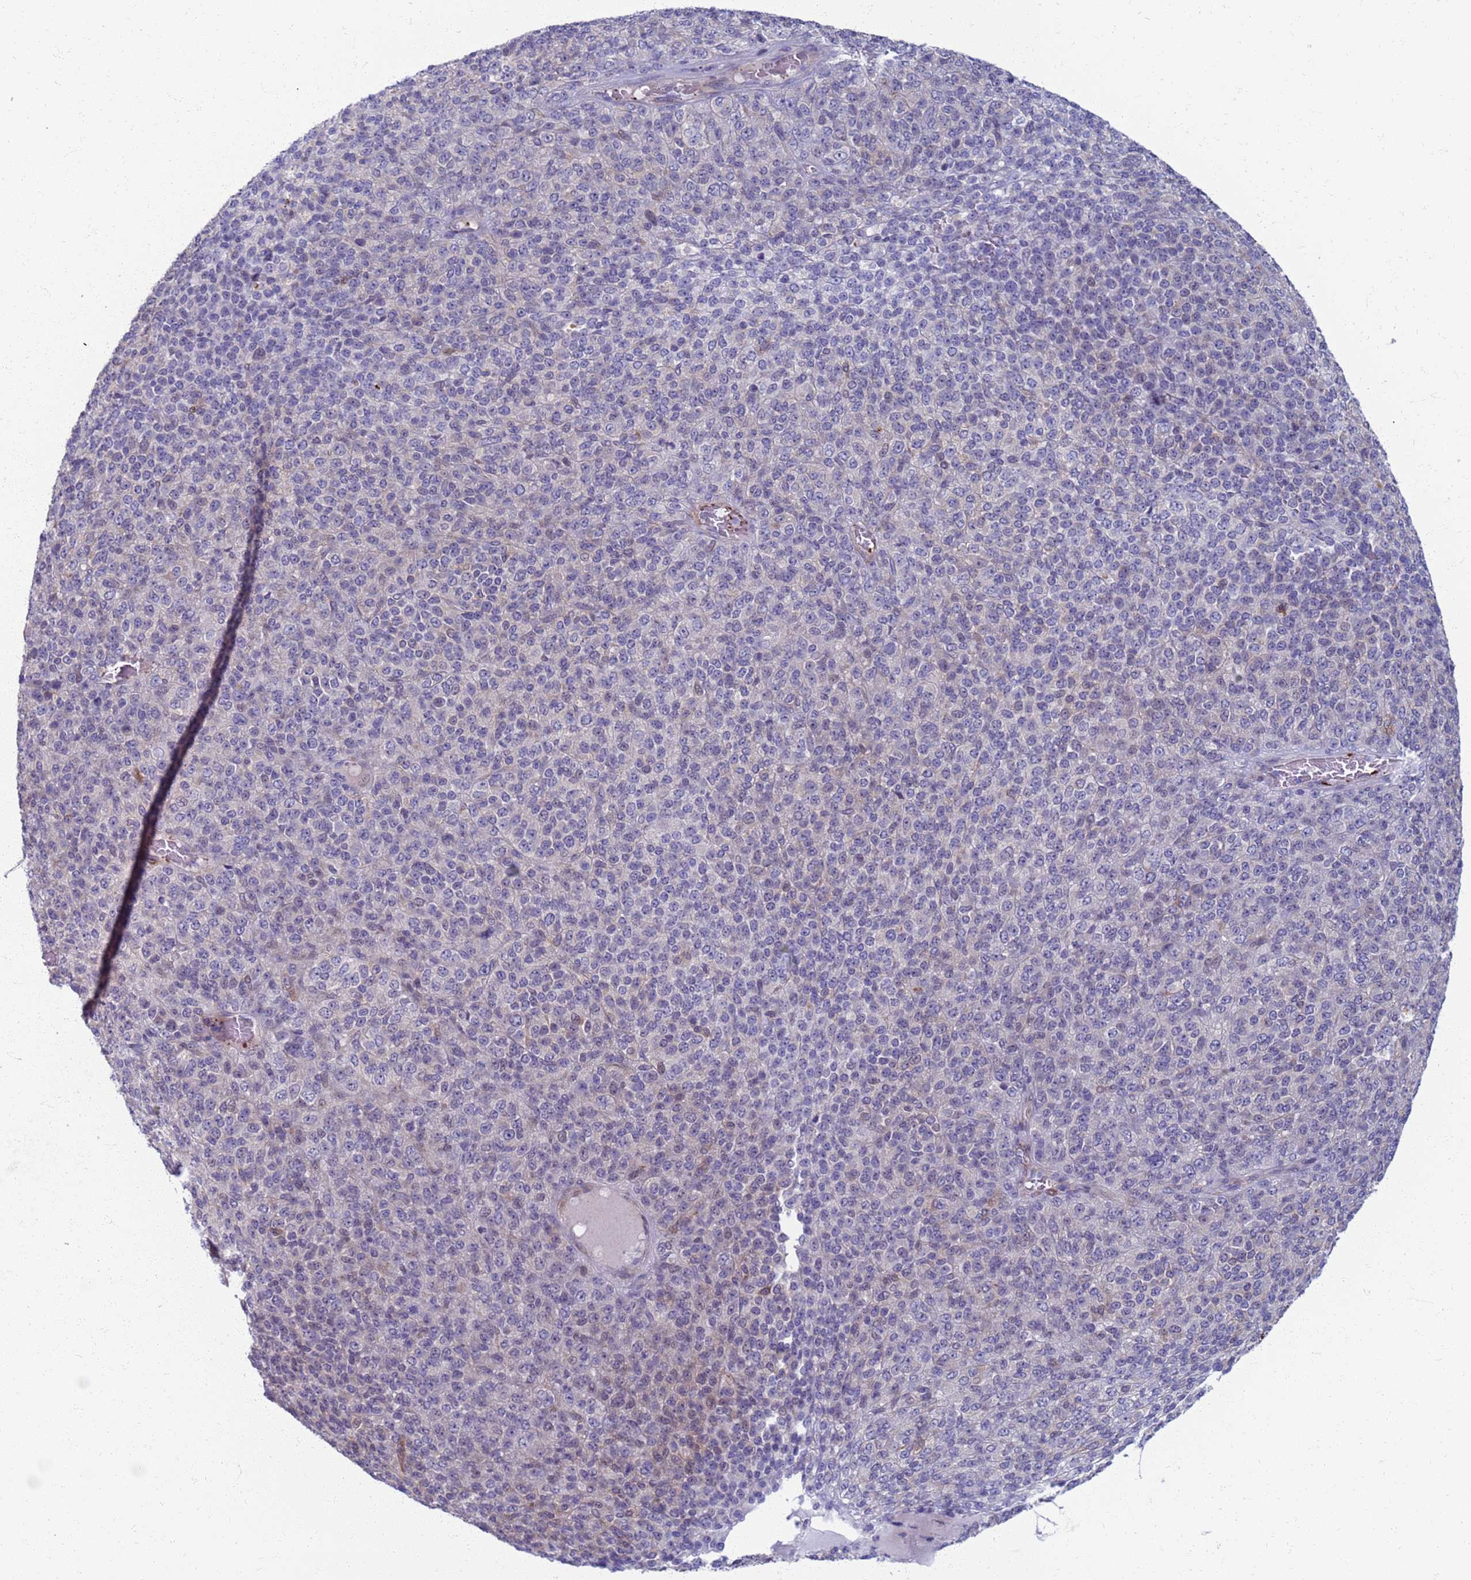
{"staining": {"intensity": "weak", "quantity": "<25%", "location": "cytoplasmic/membranous,nuclear"}, "tissue": "melanoma", "cell_type": "Tumor cells", "image_type": "cancer", "snomed": [{"axis": "morphology", "description": "Malignant melanoma, Metastatic site"}, {"axis": "topography", "description": "Brain"}], "caption": "DAB (3,3'-diaminobenzidine) immunohistochemical staining of human malignant melanoma (metastatic site) reveals no significant expression in tumor cells.", "gene": "CLCA2", "patient": {"sex": "female", "age": 56}}